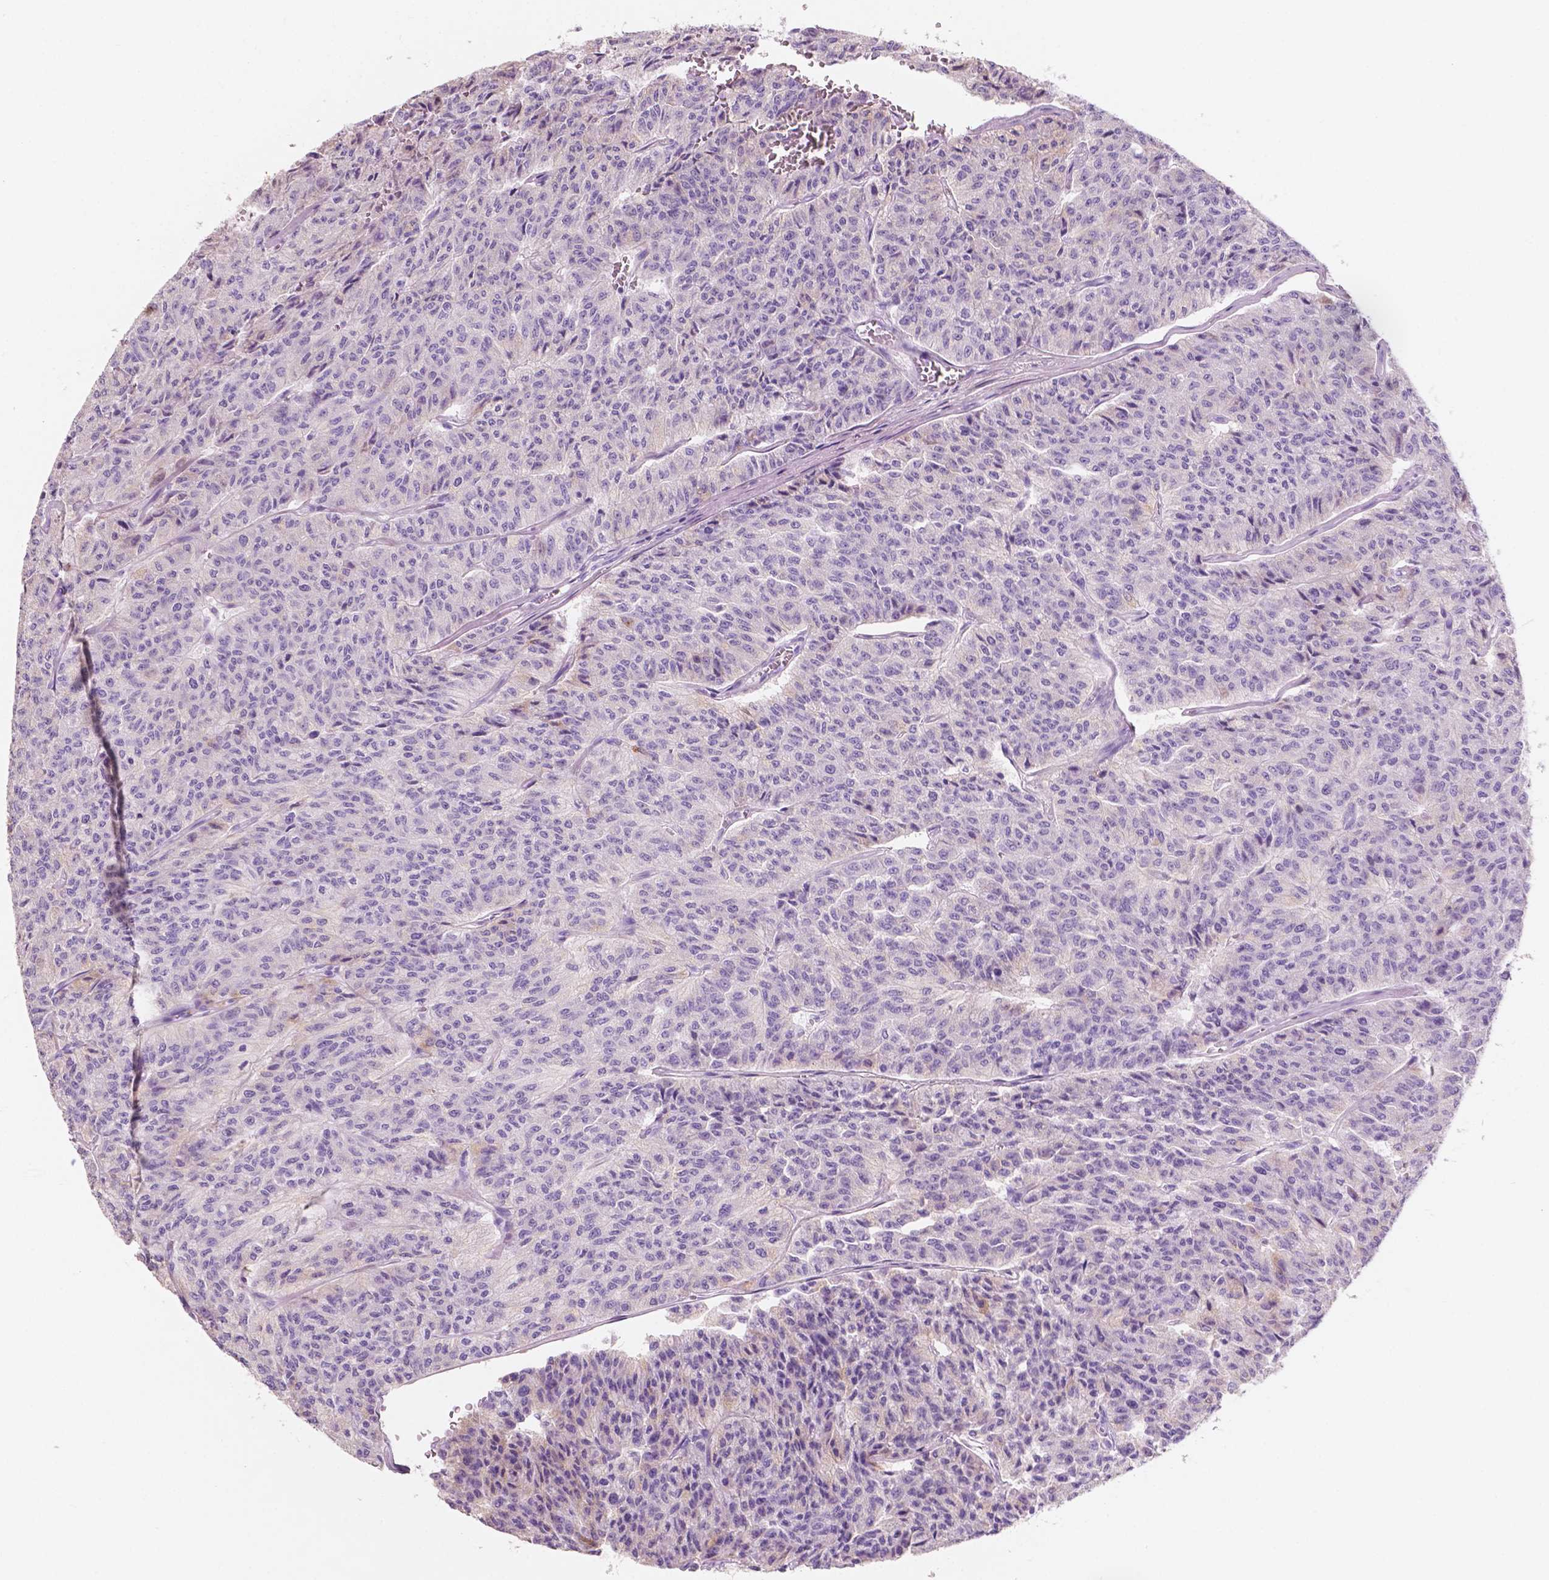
{"staining": {"intensity": "negative", "quantity": "none", "location": "none"}, "tissue": "carcinoid", "cell_type": "Tumor cells", "image_type": "cancer", "snomed": [{"axis": "morphology", "description": "Carcinoid, malignant, NOS"}, {"axis": "topography", "description": "Lung"}], "caption": "Malignant carcinoid was stained to show a protein in brown. There is no significant expression in tumor cells.", "gene": "CUZD1", "patient": {"sex": "male", "age": 71}}